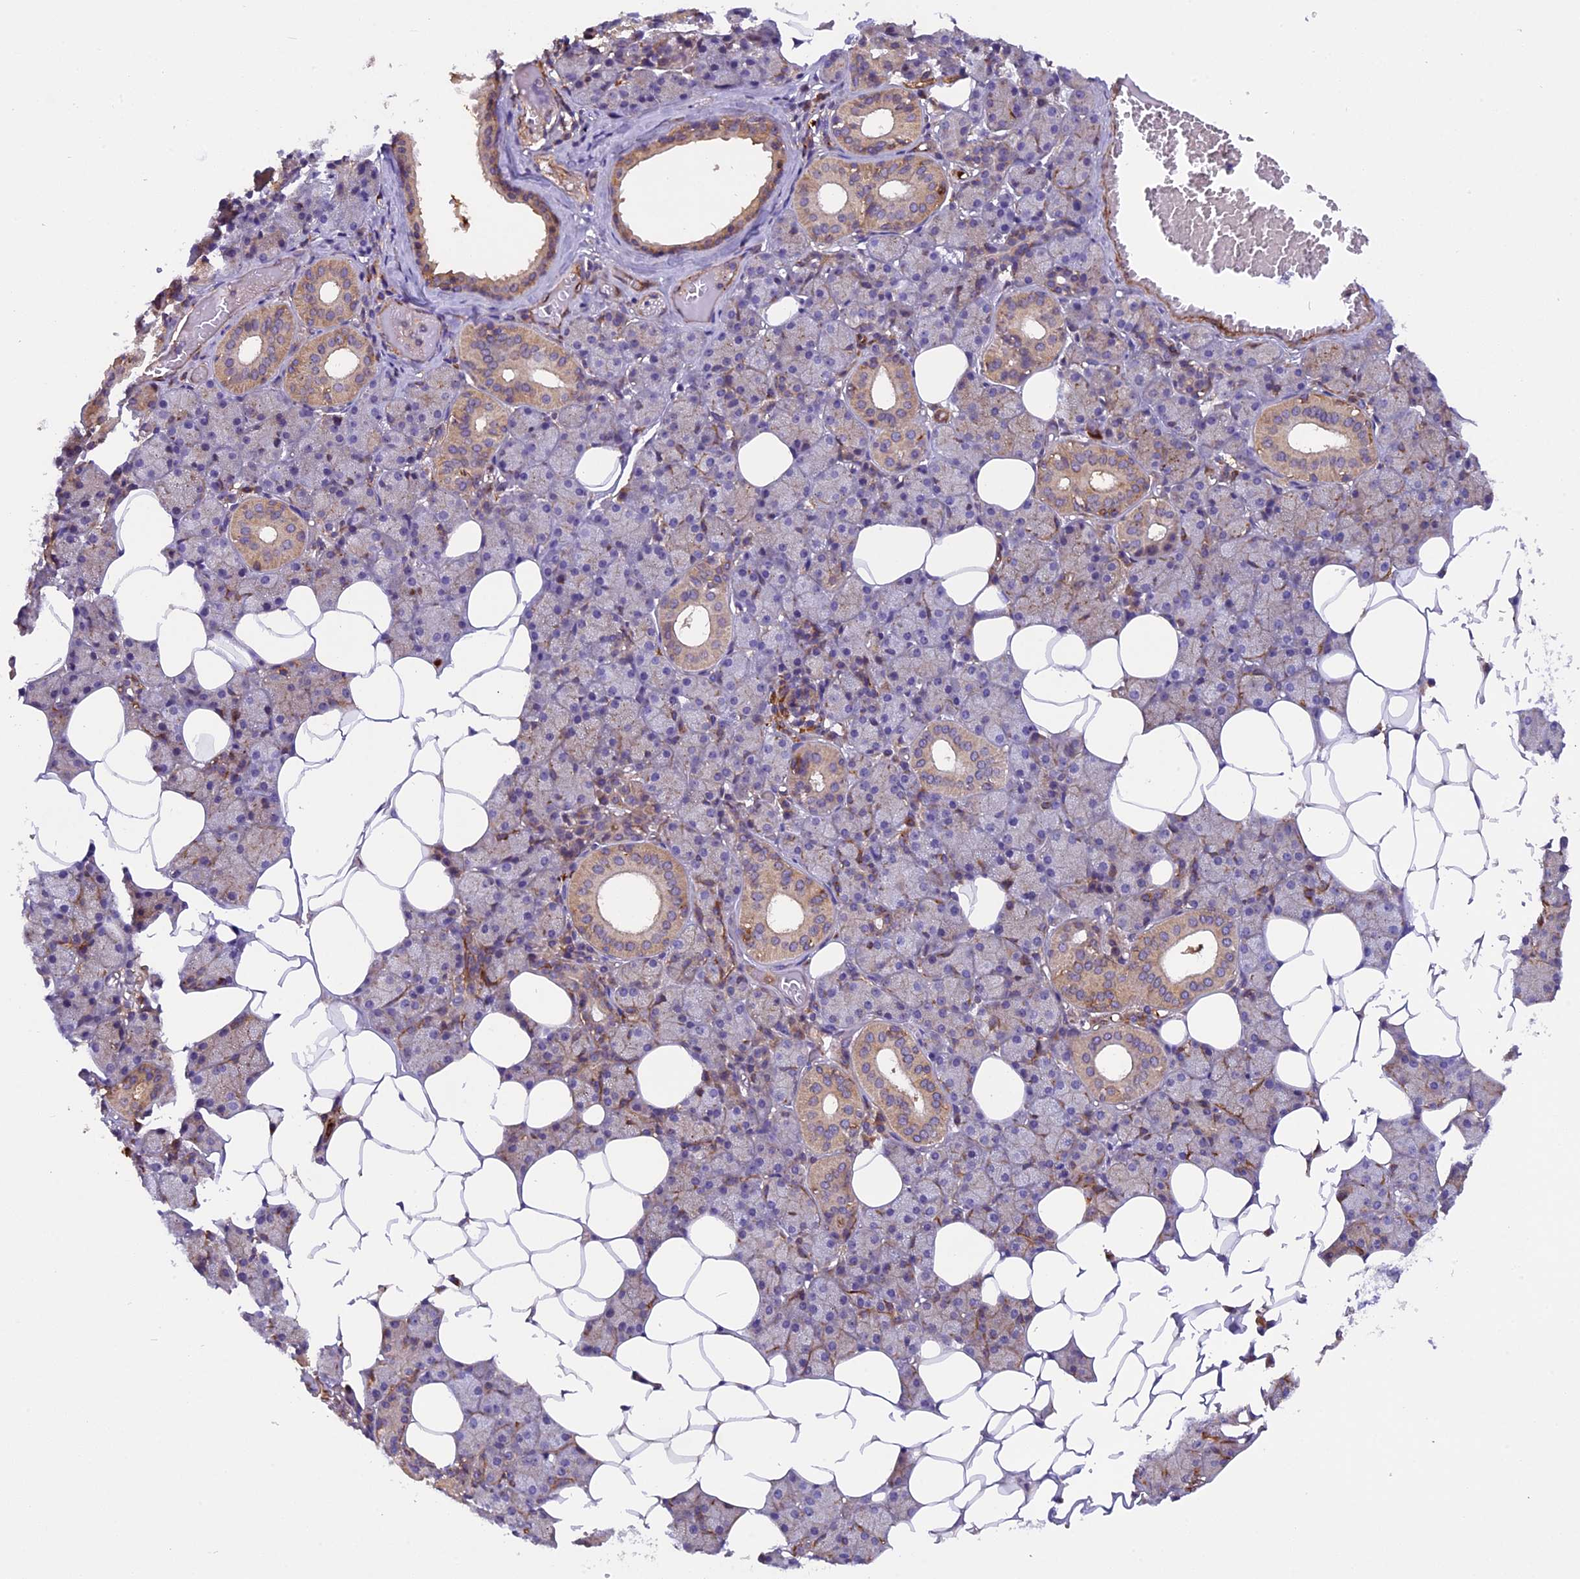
{"staining": {"intensity": "weak", "quantity": "25%-75%", "location": "cytoplasmic/membranous"}, "tissue": "salivary gland", "cell_type": "Glandular cells", "image_type": "normal", "snomed": [{"axis": "morphology", "description": "Normal tissue, NOS"}, {"axis": "topography", "description": "Salivary gland"}], "caption": "High-power microscopy captured an immunohistochemistry image of benign salivary gland, revealing weak cytoplasmic/membranous positivity in about 25%-75% of glandular cells. (Brightfield microscopy of DAB IHC at high magnification).", "gene": "EHBP1L1", "patient": {"sex": "female", "age": 33}}